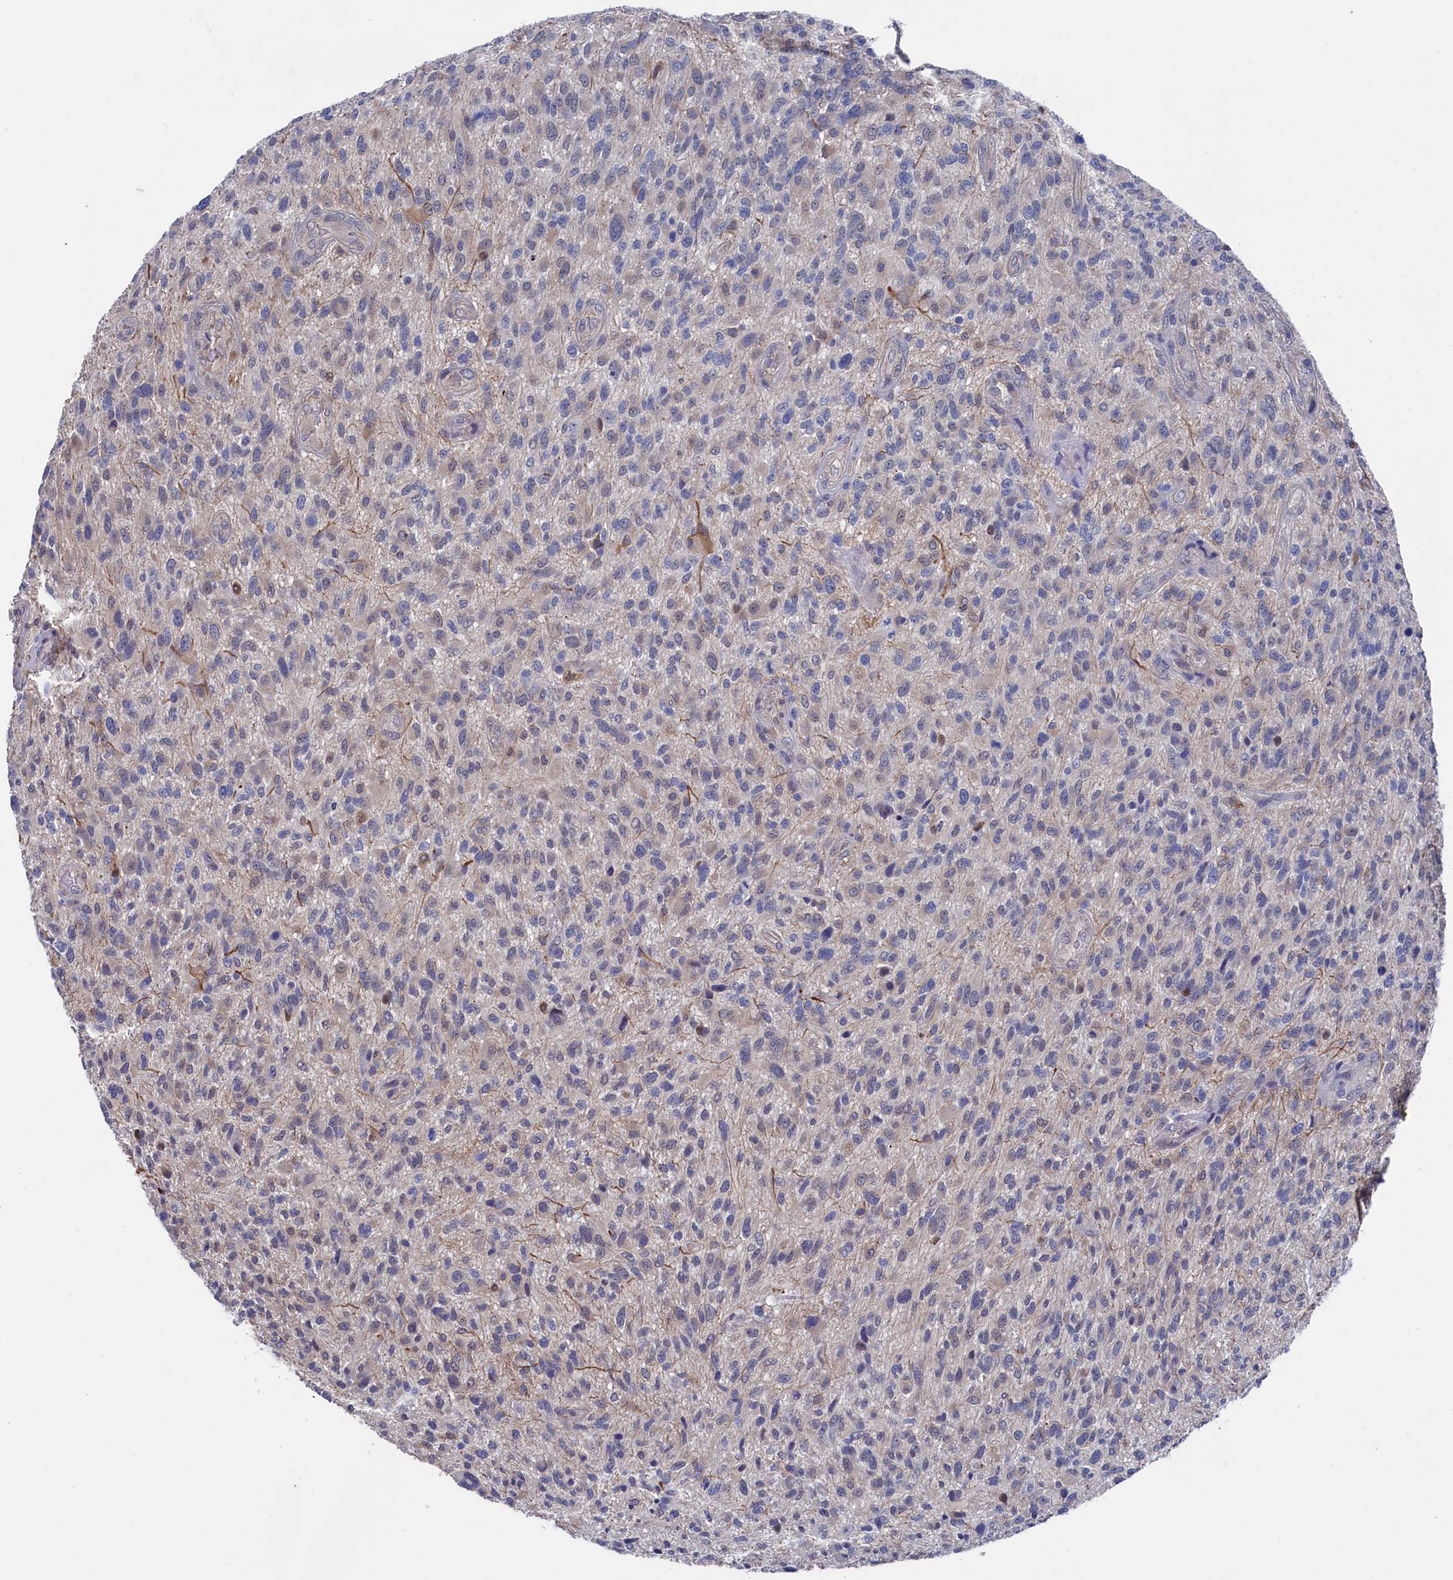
{"staining": {"intensity": "negative", "quantity": "none", "location": "none"}, "tissue": "glioma", "cell_type": "Tumor cells", "image_type": "cancer", "snomed": [{"axis": "morphology", "description": "Glioma, malignant, High grade"}, {"axis": "topography", "description": "Brain"}], "caption": "A high-resolution image shows immunohistochemistry (IHC) staining of malignant glioma (high-grade), which displays no significant expression in tumor cells.", "gene": "RNH1", "patient": {"sex": "male", "age": 47}}